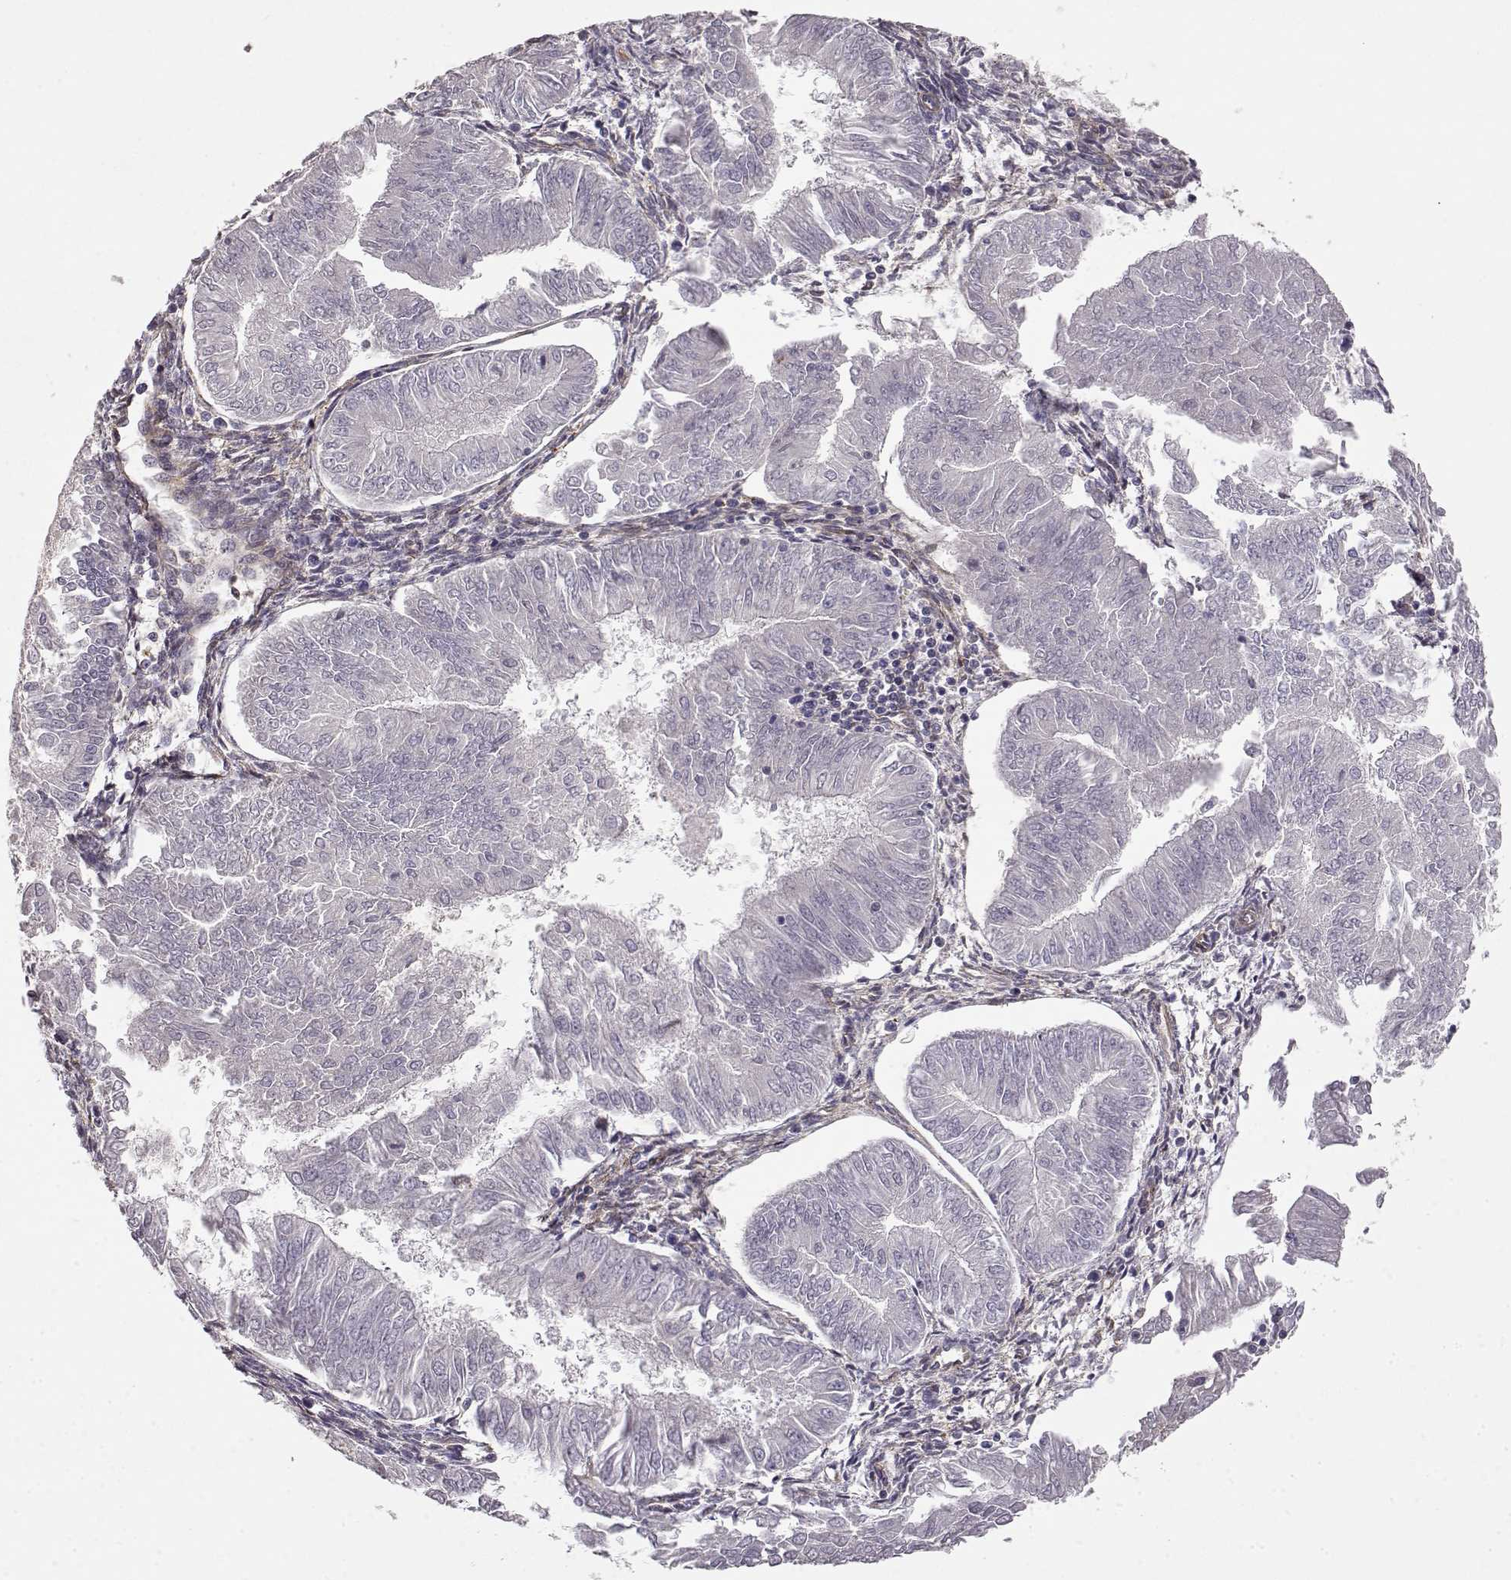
{"staining": {"intensity": "negative", "quantity": "none", "location": "none"}, "tissue": "endometrial cancer", "cell_type": "Tumor cells", "image_type": "cancer", "snomed": [{"axis": "morphology", "description": "Adenocarcinoma, NOS"}, {"axis": "topography", "description": "Endometrium"}], "caption": "Immunohistochemical staining of human endometrial adenocarcinoma demonstrates no significant staining in tumor cells.", "gene": "IFITM1", "patient": {"sex": "female", "age": 53}}